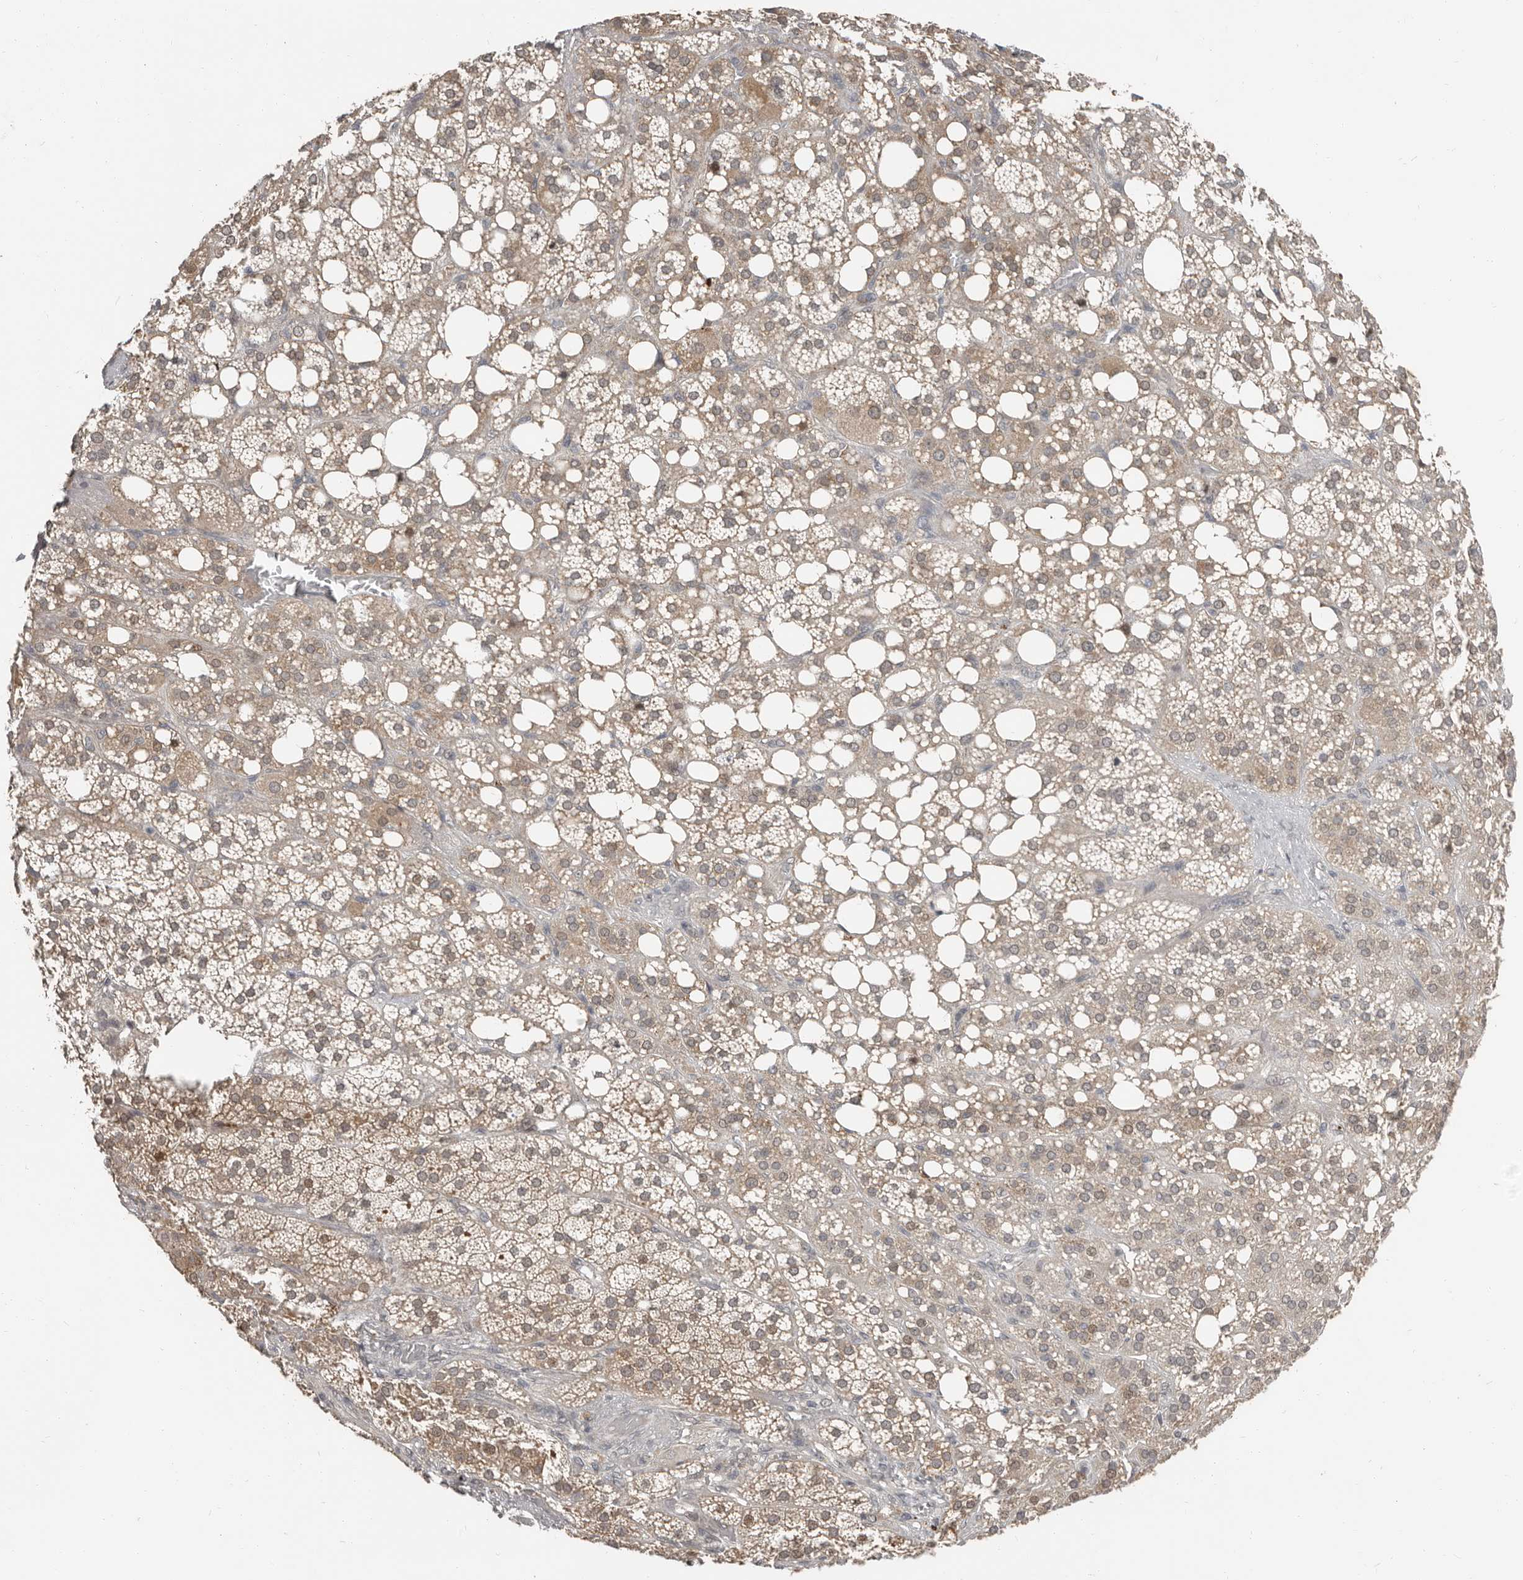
{"staining": {"intensity": "strong", "quantity": "<25%", "location": "cytoplasmic/membranous"}, "tissue": "adrenal gland", "cell_type": "Glandular cells", "image_type": "normal", "snomed": [{"axis": "morphology", "description": "Normal tissue, NOS"}, {"axis": "topography", "description": "Adrenal gland"}], "caption": "IHC (DAB) staining of normal human adrenal gland displays strong cytoplasmic/membranous protein staining in approximately <25% of glandular cells.", "gene": "APOL6", "patient": {"sex": "female", "age": 59}}